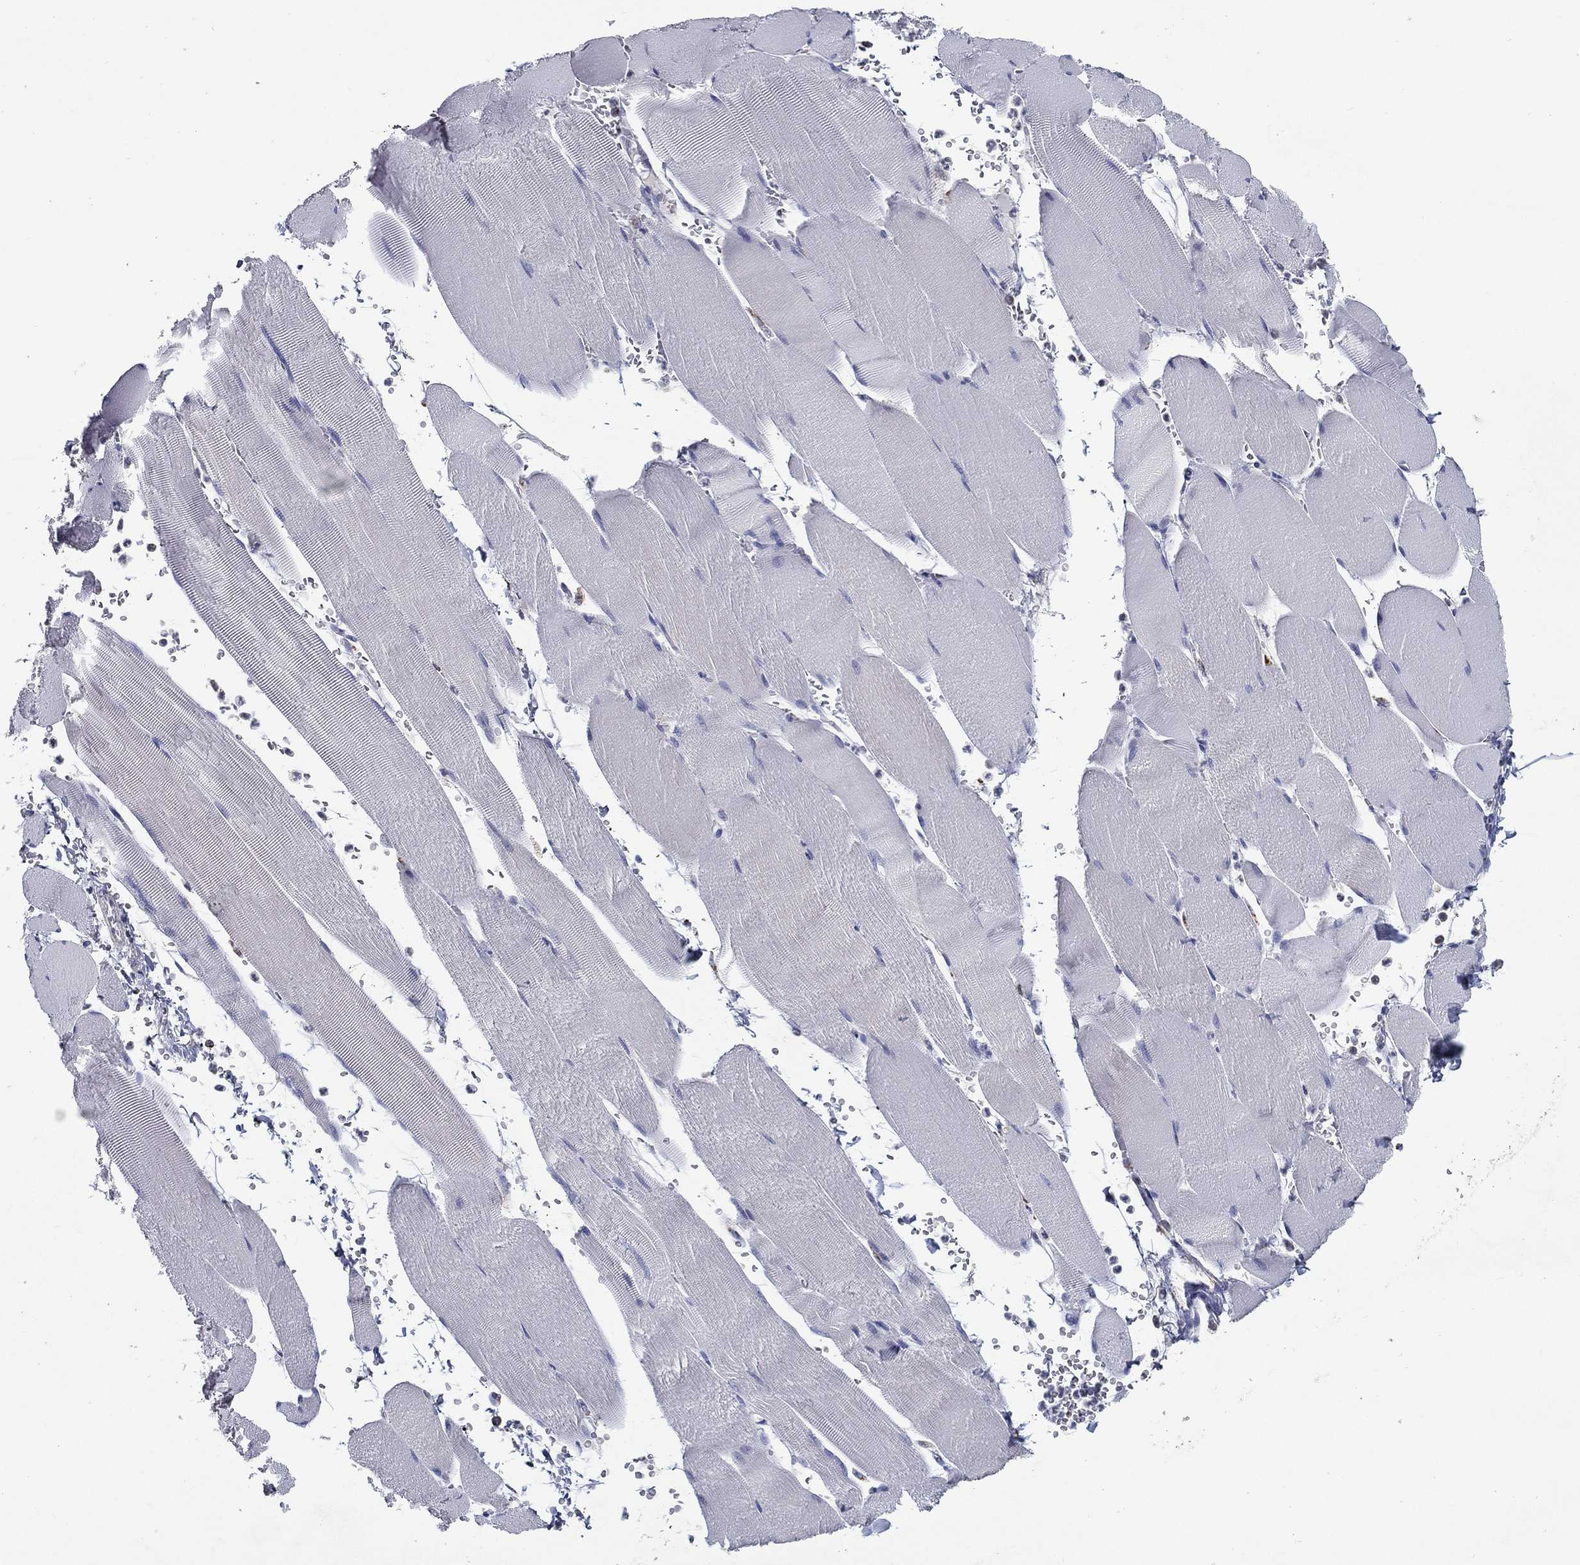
{"staining": {"intensity": "negative", "quantity": "none", "location": "none"}, "tissue": "skeletal muscle", "cell_type": "Myocytes", "image_type": "normal", "snomed": [{"axis": "morphology", "description": "Normal tissue, NOS"}, {"axis": "topography", "description": "Skeletal muscle"}], "caption": "A photomicrograph of human skeletal muscle is negative for staining in myocytes. (Brightfield microscopy of DAB (3,3'-diaminobenzidine) immunohistochemistry (IHC) at high magnification).", "gene": "SFXN1", "patient": {"sex": "male", "age": 56}}